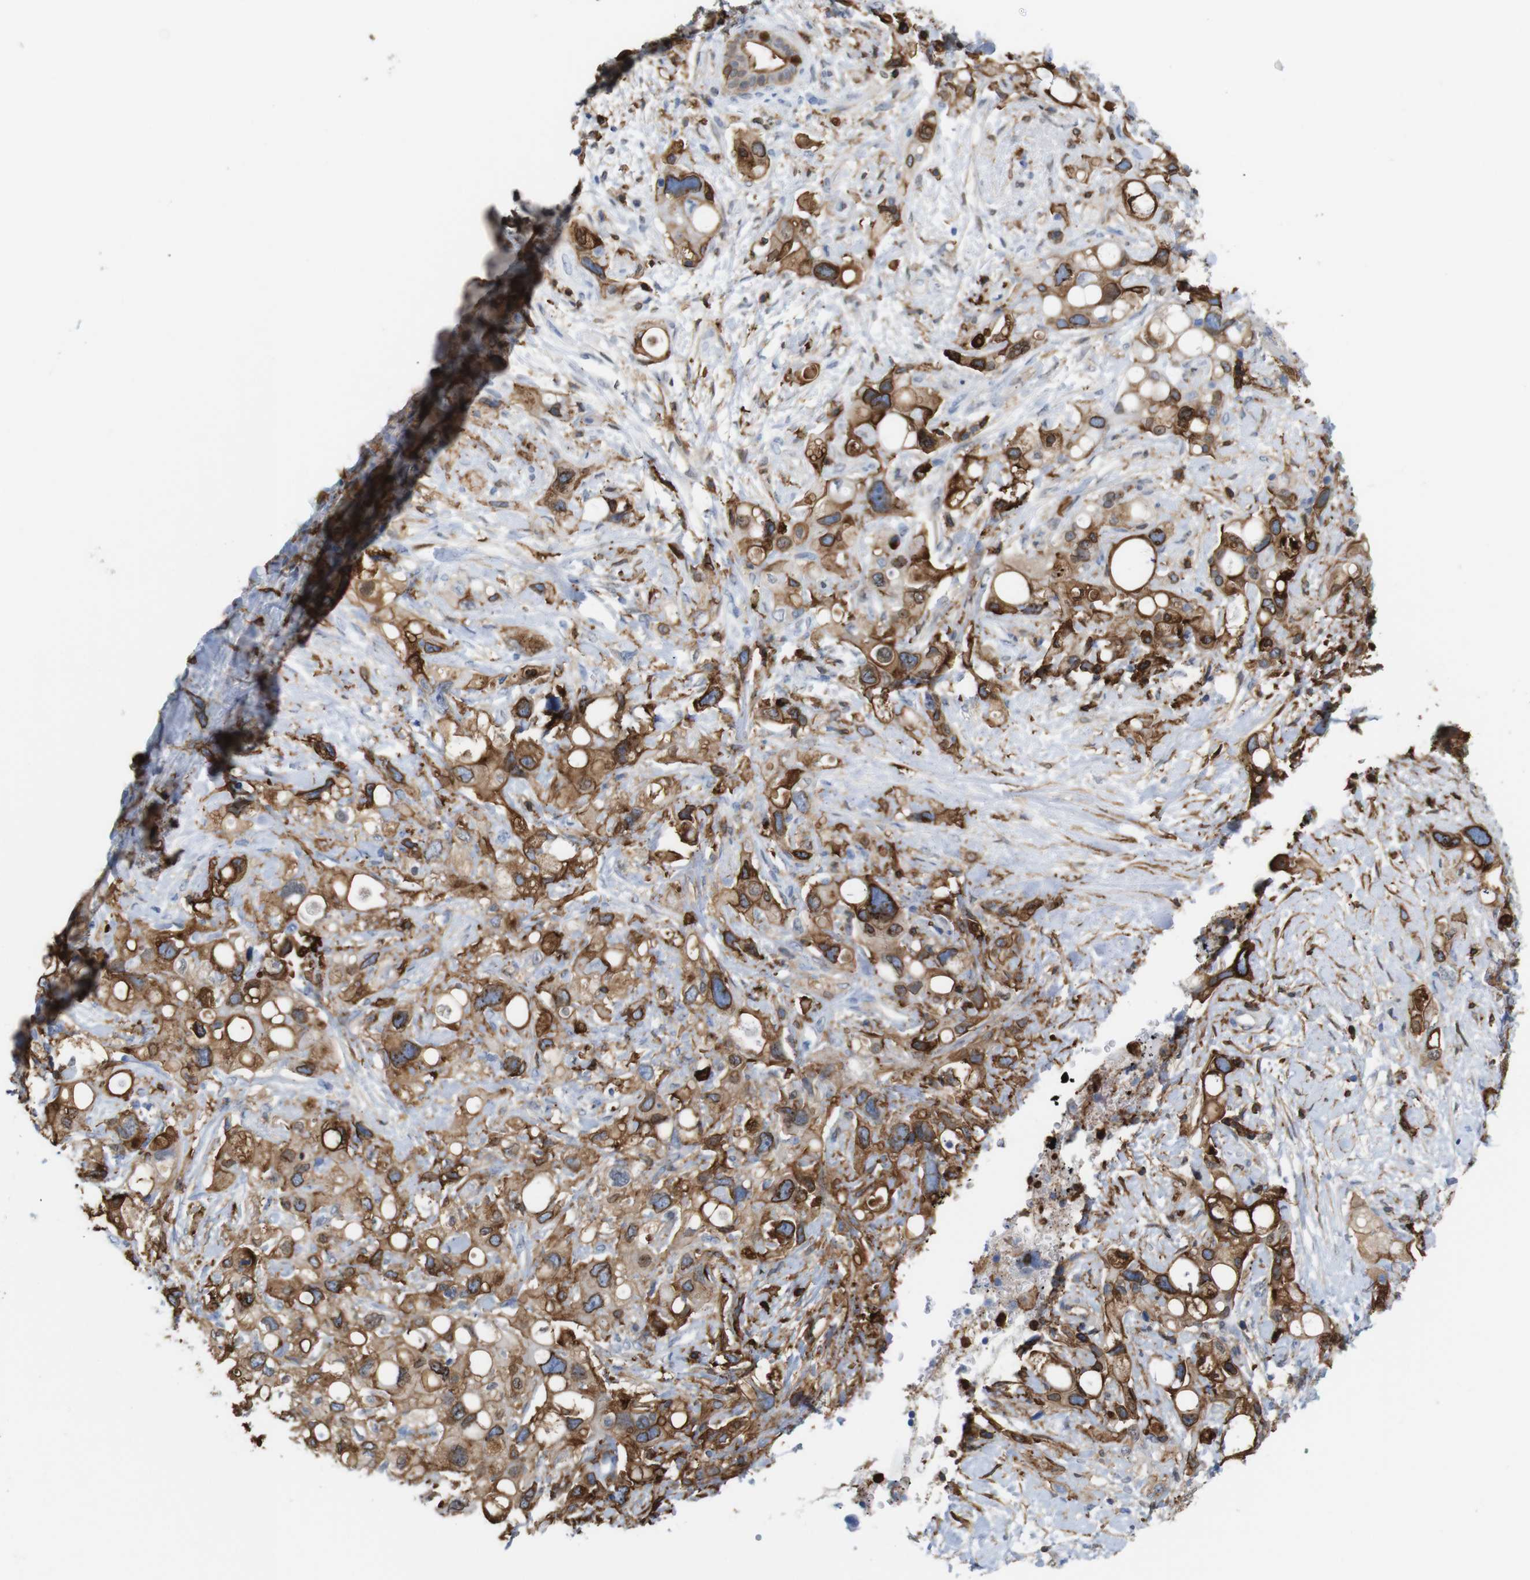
{"staining": {"intensity": "moderate", "quantity": ">75%", "location": "cytoplasmic/membranous"}, "tissue": "pancreatic cancer", "cell_type": "Tumor cells", "image_type": "cancer", "snomed": [{"axis": "morphology", "description": "Adenocarcinoma, NOS"}, {"axis": "topography", "description": "Pancreas"}], "caption": "Adenocarcinoma (pancreatic) was stained to show a protein in brown. There is medium levels of moderate cytoplasmic/membranous positivity in about >75% of tumor cells. The protein of interest is stained brown, and the nuclei are stained in blue (DAB IHC with brightfield microscopy, high magnification).", "gene": "ANXA1", "patient": {"sex": "female", "age": 56}}